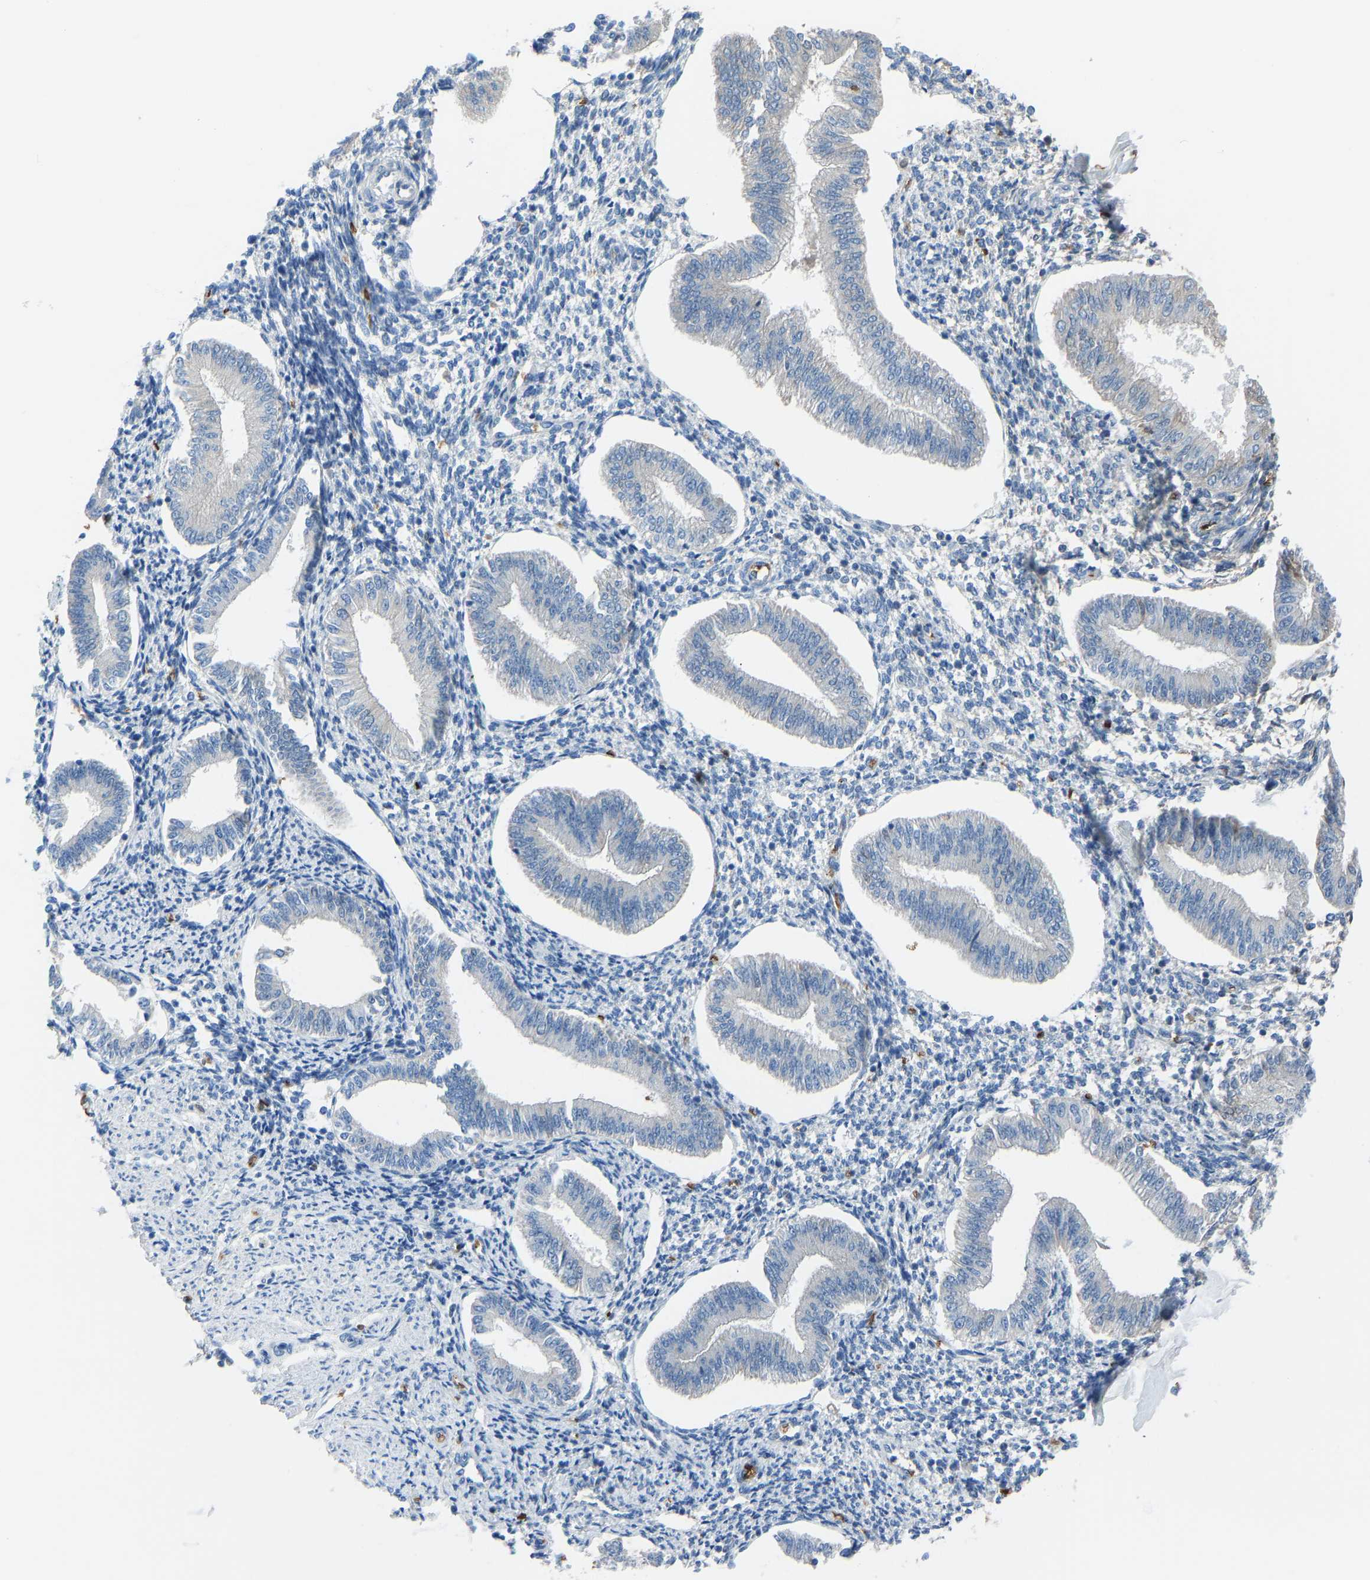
{"staining": {"intensity": "negative", "quantity": "none", "location": "none"}, "tissue": "endometrium", "cell_type": "Cells in endometrial stroma", "image_type": "normal", "snomed": [{"axis": "morphology", "description": "Normal tissue, NOS"}, {"axis": "topography", "description": "Endometrium"}], "caption": "The immunohistochemistry photomicrograph has no significant staining in cells in endometrial stroma of endometrium.", "gene": "PIGS", "patient": {"sex": "female", "age": 50}}